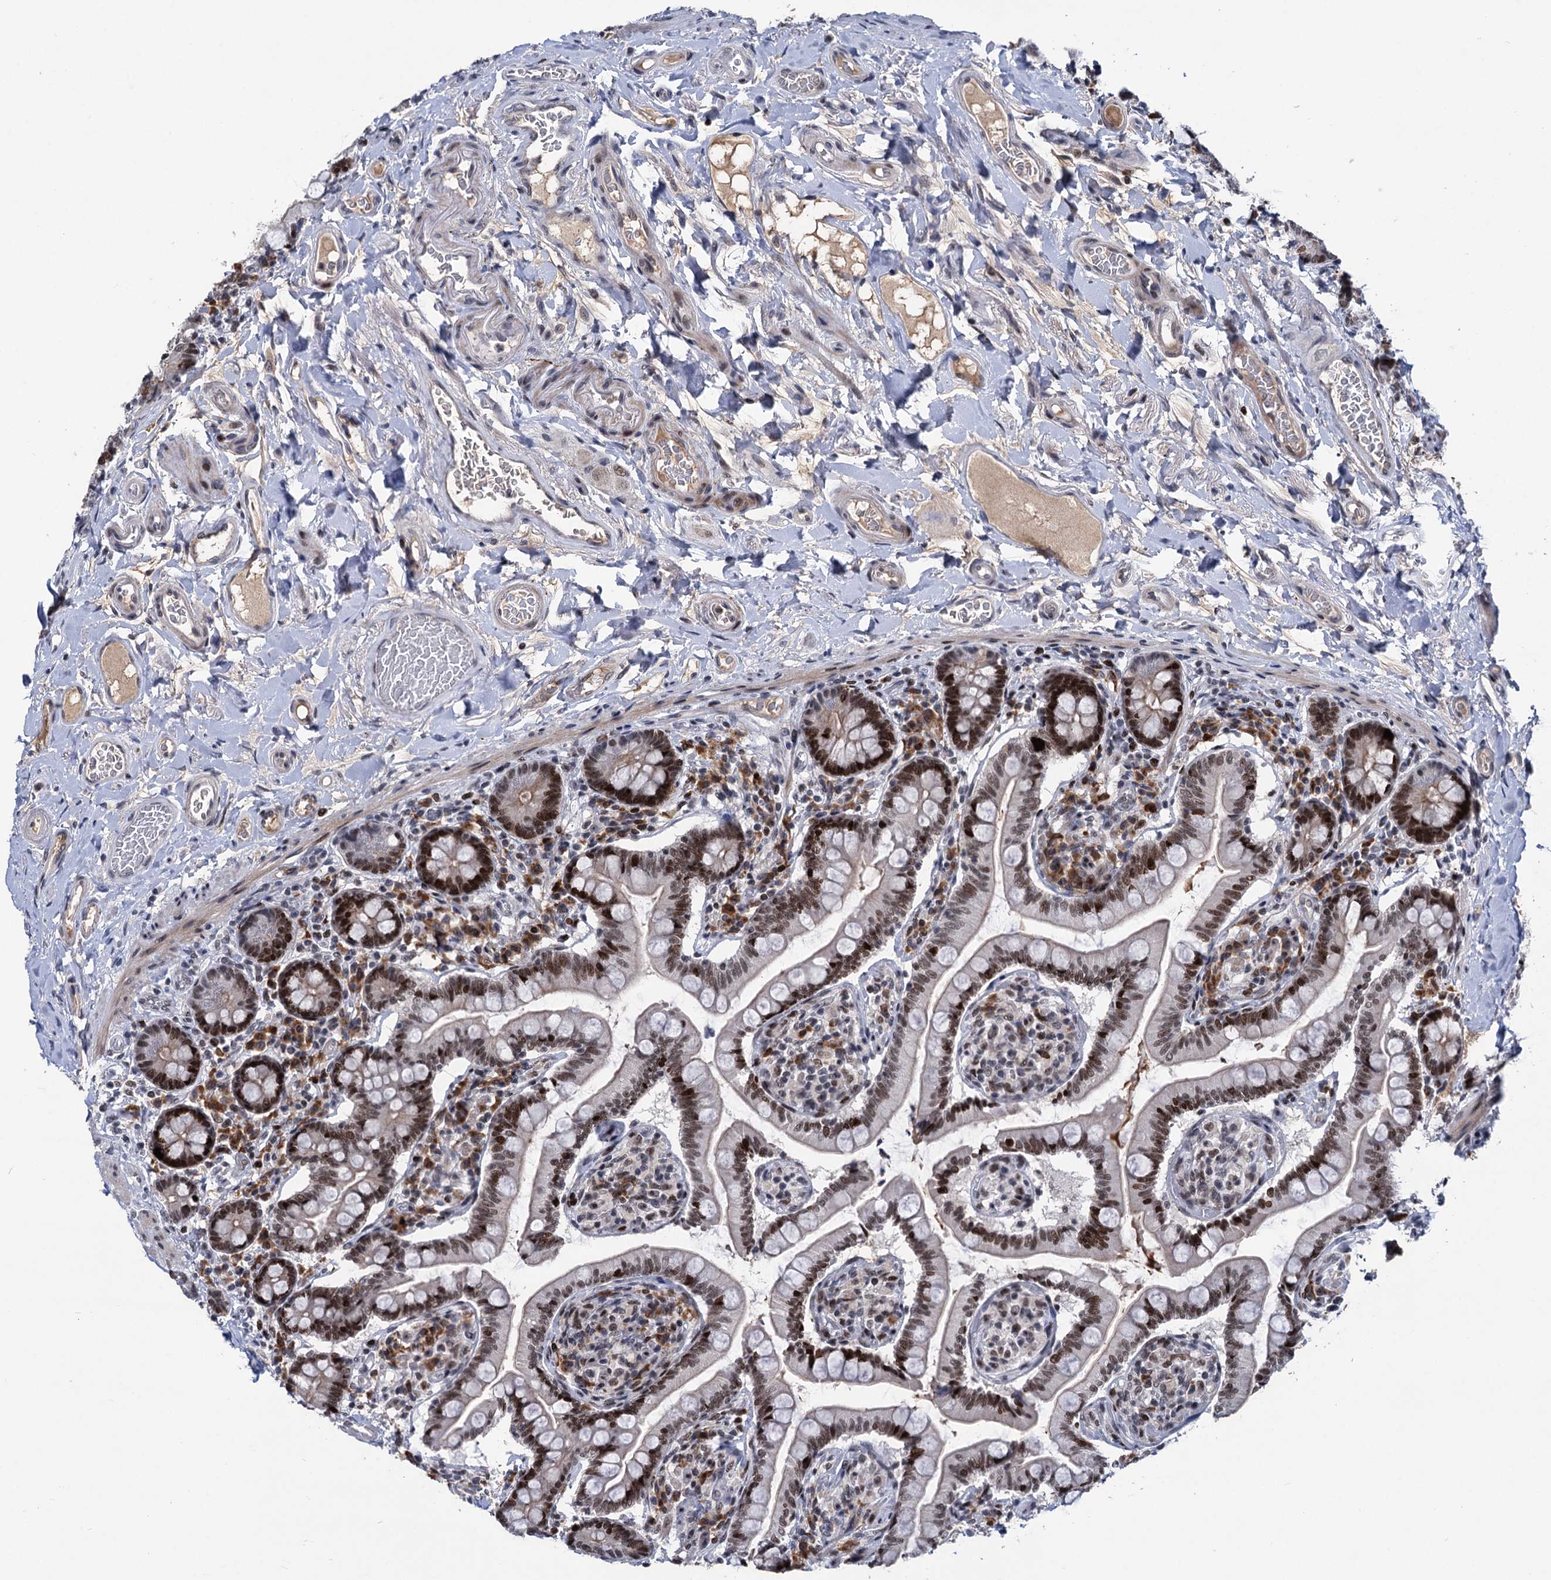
{"staining": {"intensity": "moderate", "quantity": "25%-75%", "location": "nuclear"}, "tissue": "small intestine", "cell_type": "Glandular cells", "image_type": "normal", "snomed": [{"axis": "morphology", "description": "Normal tissue, NOS"}, {"axis": "topography", "description": "Small intestine"}], "caption": "Glandular cells show medium levels of moderate nuclear positivity in about 25%-75% of cells in unremarkable small intestine.", "gene": "ZCCHC10", "patient": {"sex": "female", "age": 64}}